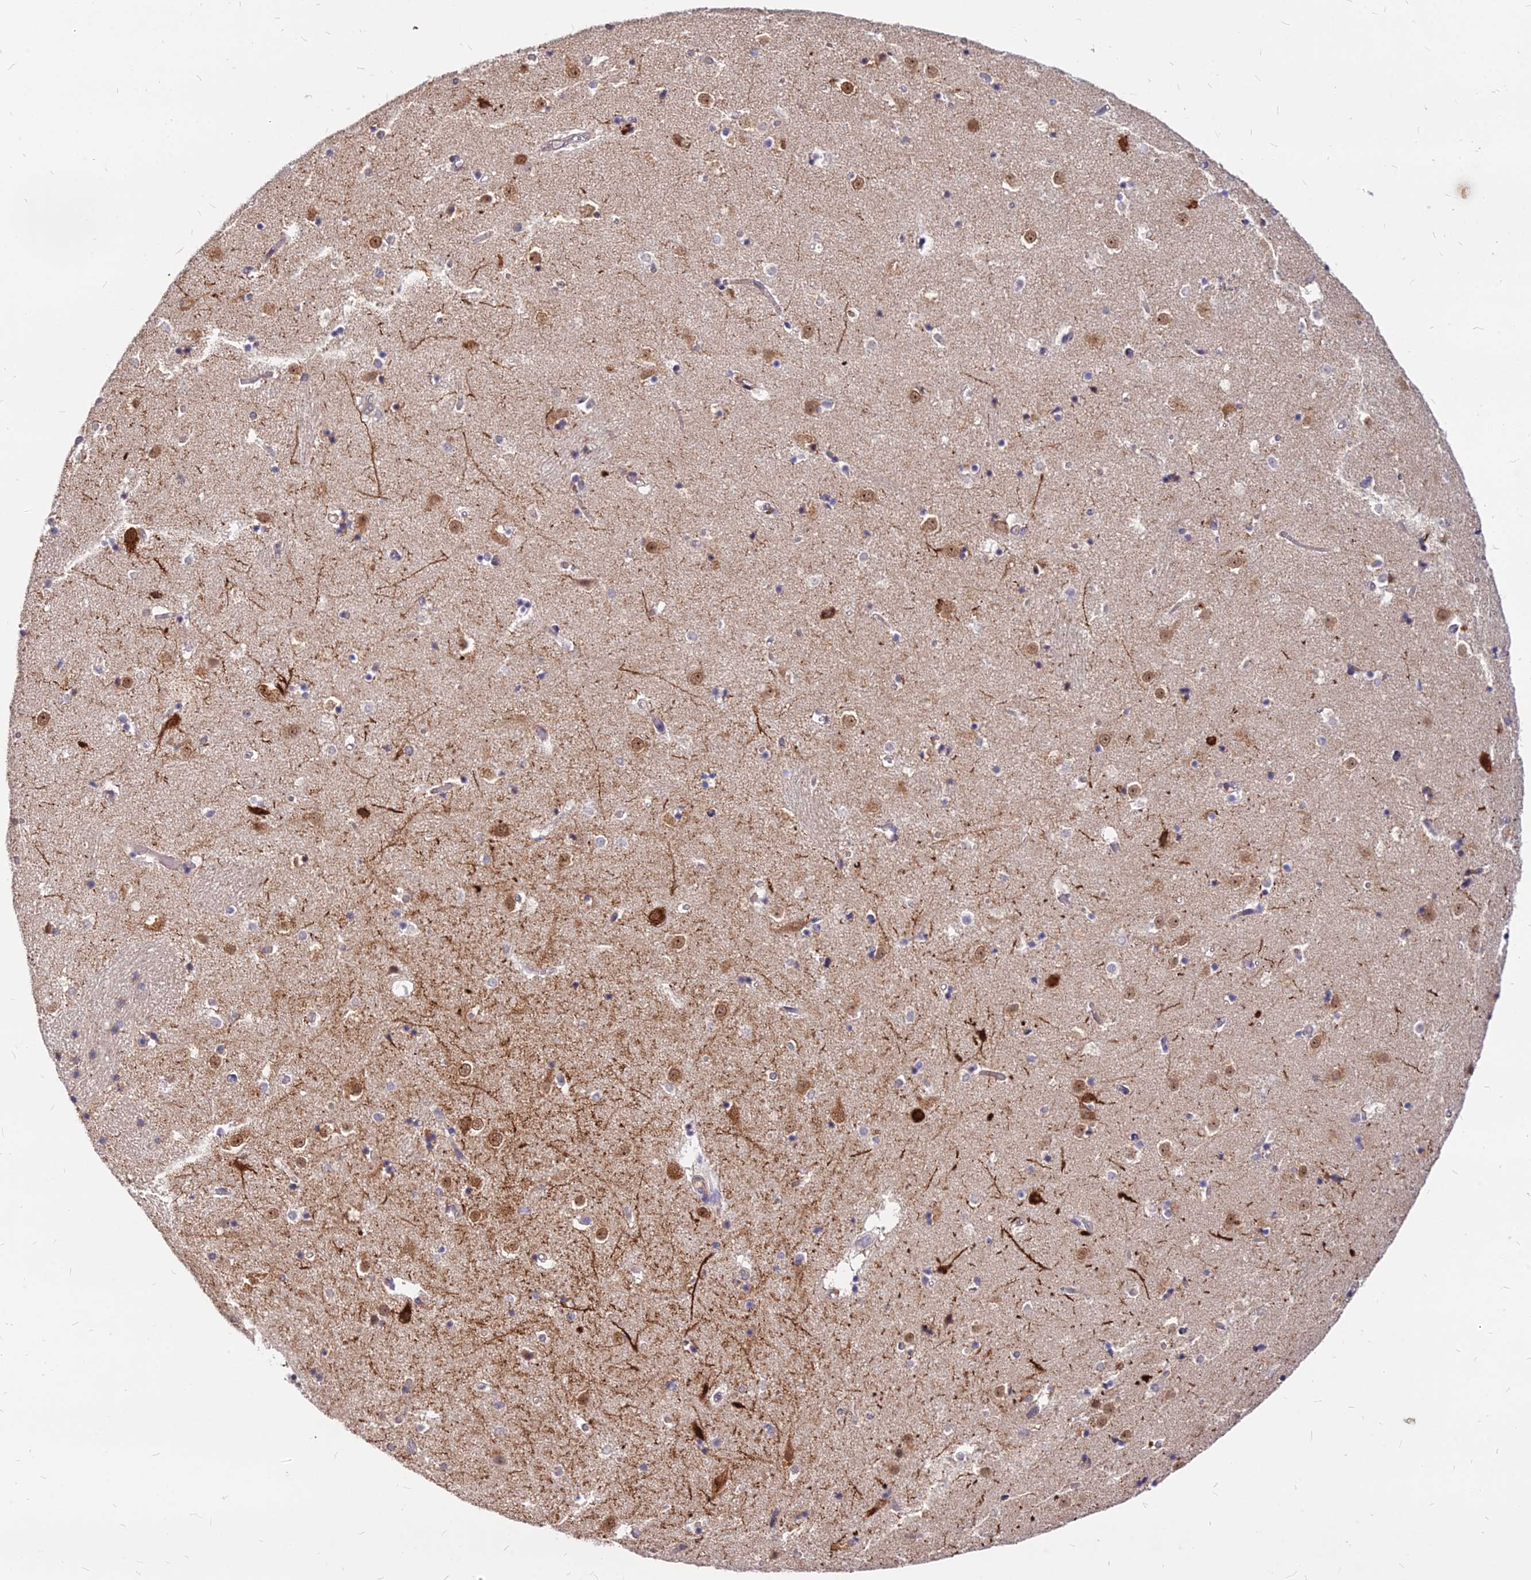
{"staining": {"intensity": "weak", "quantity": "<25%", "location": "cytoplasmic/membranous"}, "tissue": "caudate", "cell_type": "Glial cells", "image_type": "normal", "snomed": [{"axis": "morphology", "description": "Normal tissue, NOS"}, {"axis": "topography", "description": "Lateral ventricle wall"}], "caption": "IHC of normal caudate displays no staining in glial cells. (Stains: DAB (3,3'-diaminobenzidine) IHC with hematoxylin counter stain, Microscopy: brightfield microscopy at high magnification).", "gene": "C11orf68", "patient": {"sex": "female", "age": 52}}